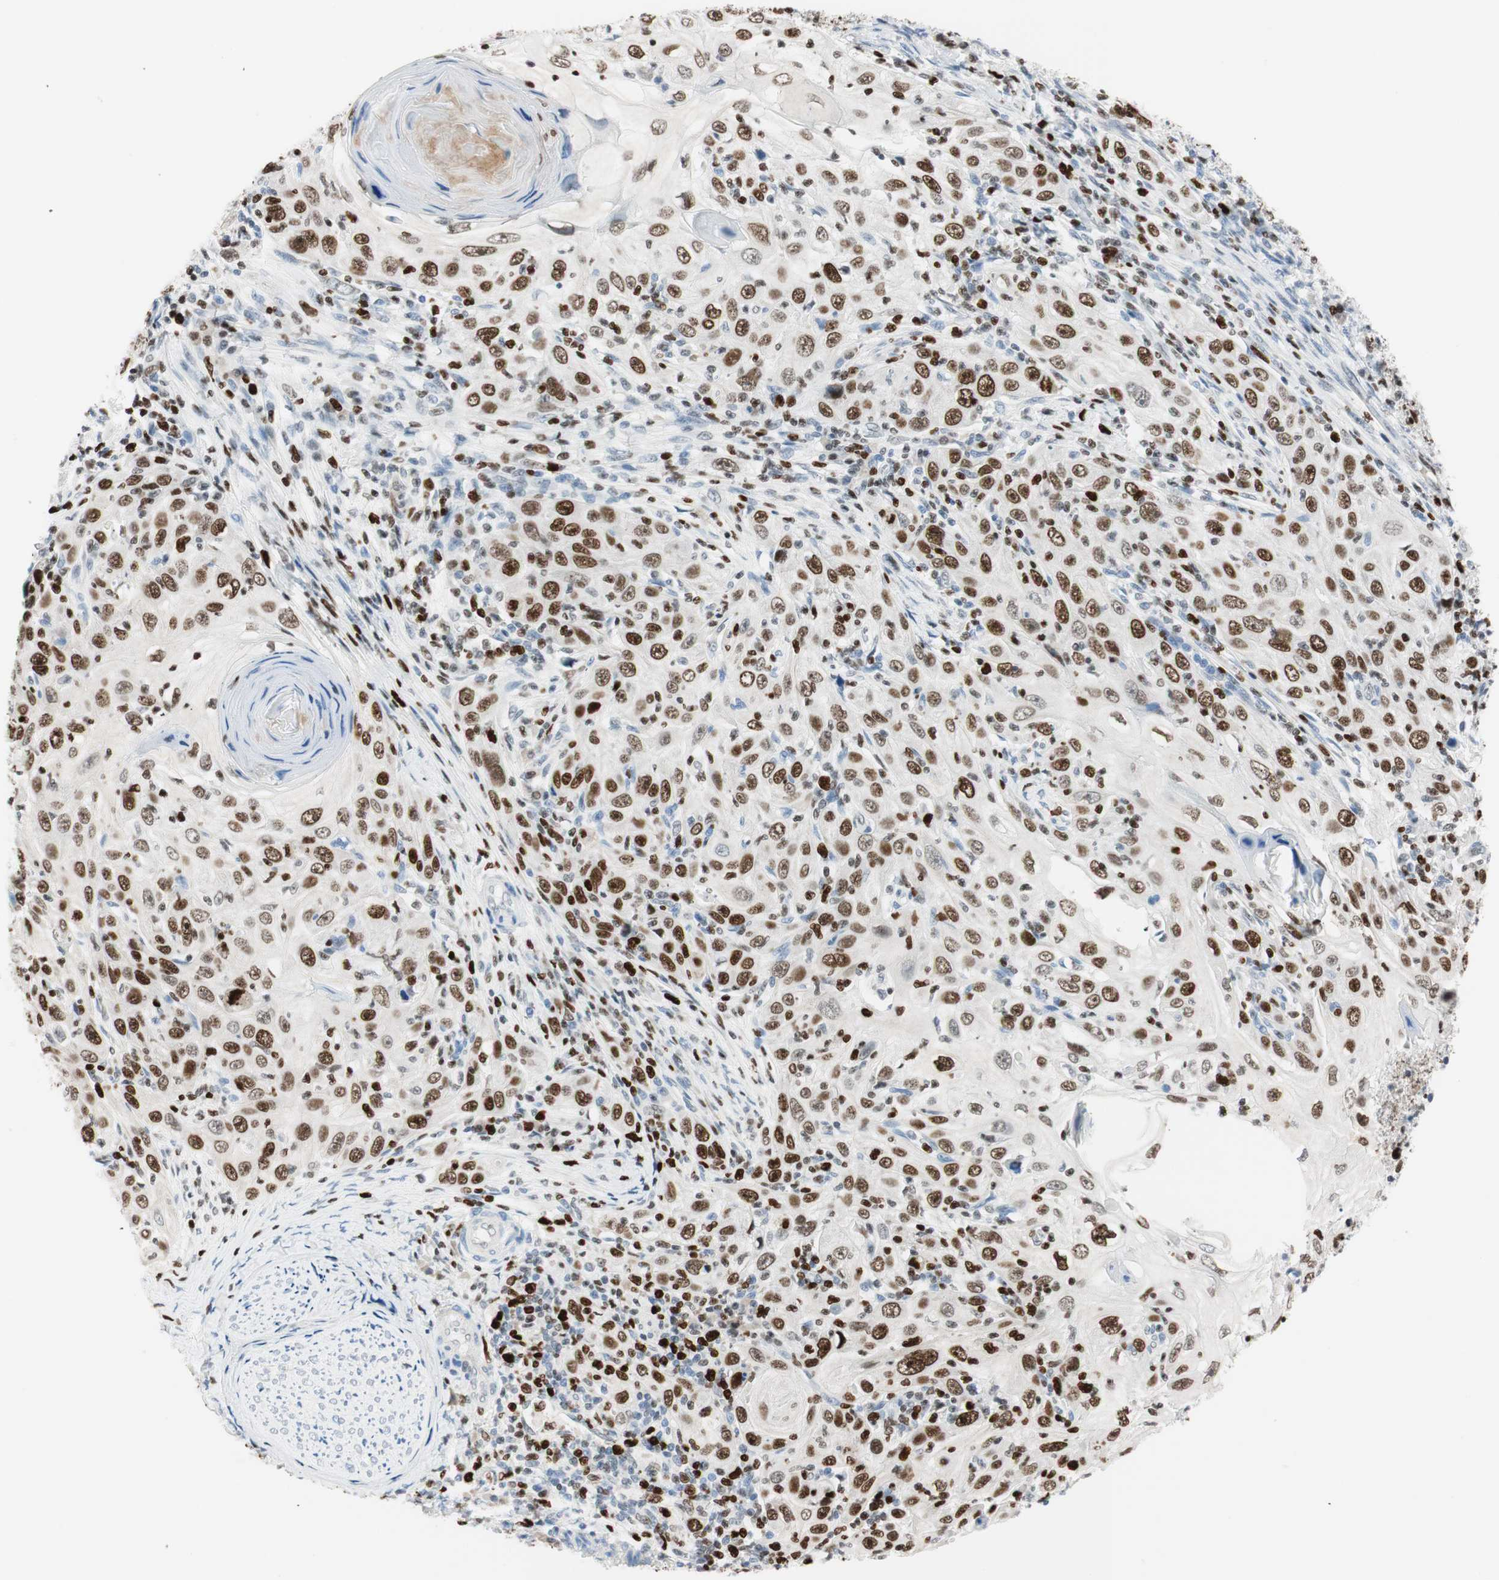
{"staining": {"intensity": "strong", "quantity": ">75%", "location": "nuclear"}, "tissue": "skin cancer", "cell_type": "Tumor cells", "image_type": "cancer", "snomed": [{"axis": "morphology", "description": "Squamous cell carcinoma, NOS"}, {"axis": "topography", "description": "Skin"}], "caption": "DAB (3,3'-diaminobenzidine) immunohistochemical staining of human skin cancer (squamous cell carcinoma) reveals strong nuclear protein staining in about >75% of tumor cells.", "gene": "EZH2", "patient": {"sex": "female", "age": 88}}